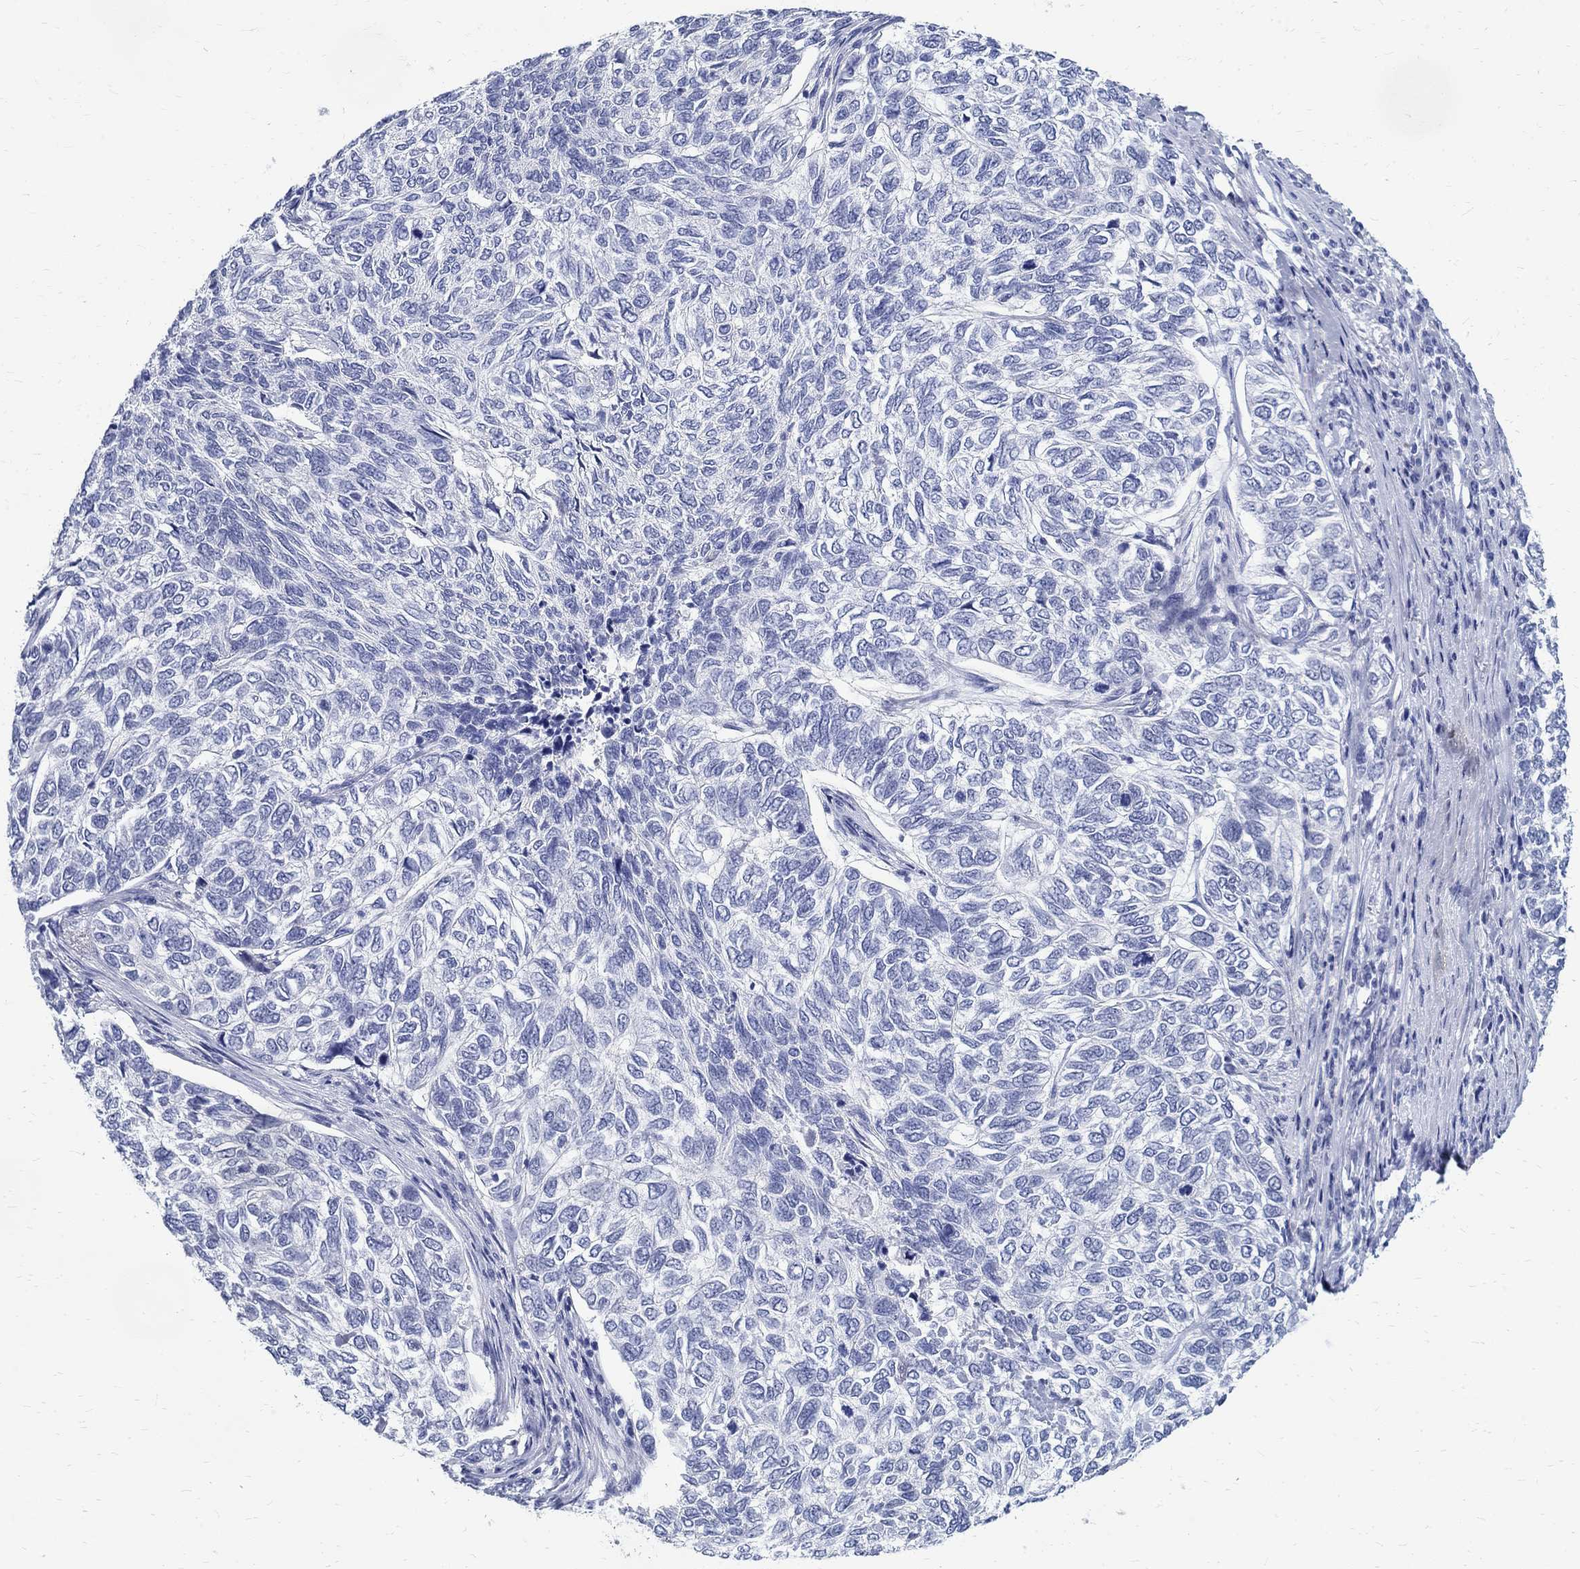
{"staining": {"intensity": "negative", "quantity": "none", "location": "none"}, "tissue": "skin cancer", "cell_type": "Tumor cells", "image_type": "cancer", "snomed": [{"axis": "morphology", "description": "Basal cell carcinoma"}, {"axis": "topography", "description": "Skin"}], "caption": "Histopathology image shows no protein positivity in tumor cells of skin basal cell carcinoma tissue. (Stains: DAB IHC with hematoxylin counter stain, Microscopy: brightfield microscopy at high magnification).", "gene": "BSPRY", "patient": {"sex": "female", "age": 65}}